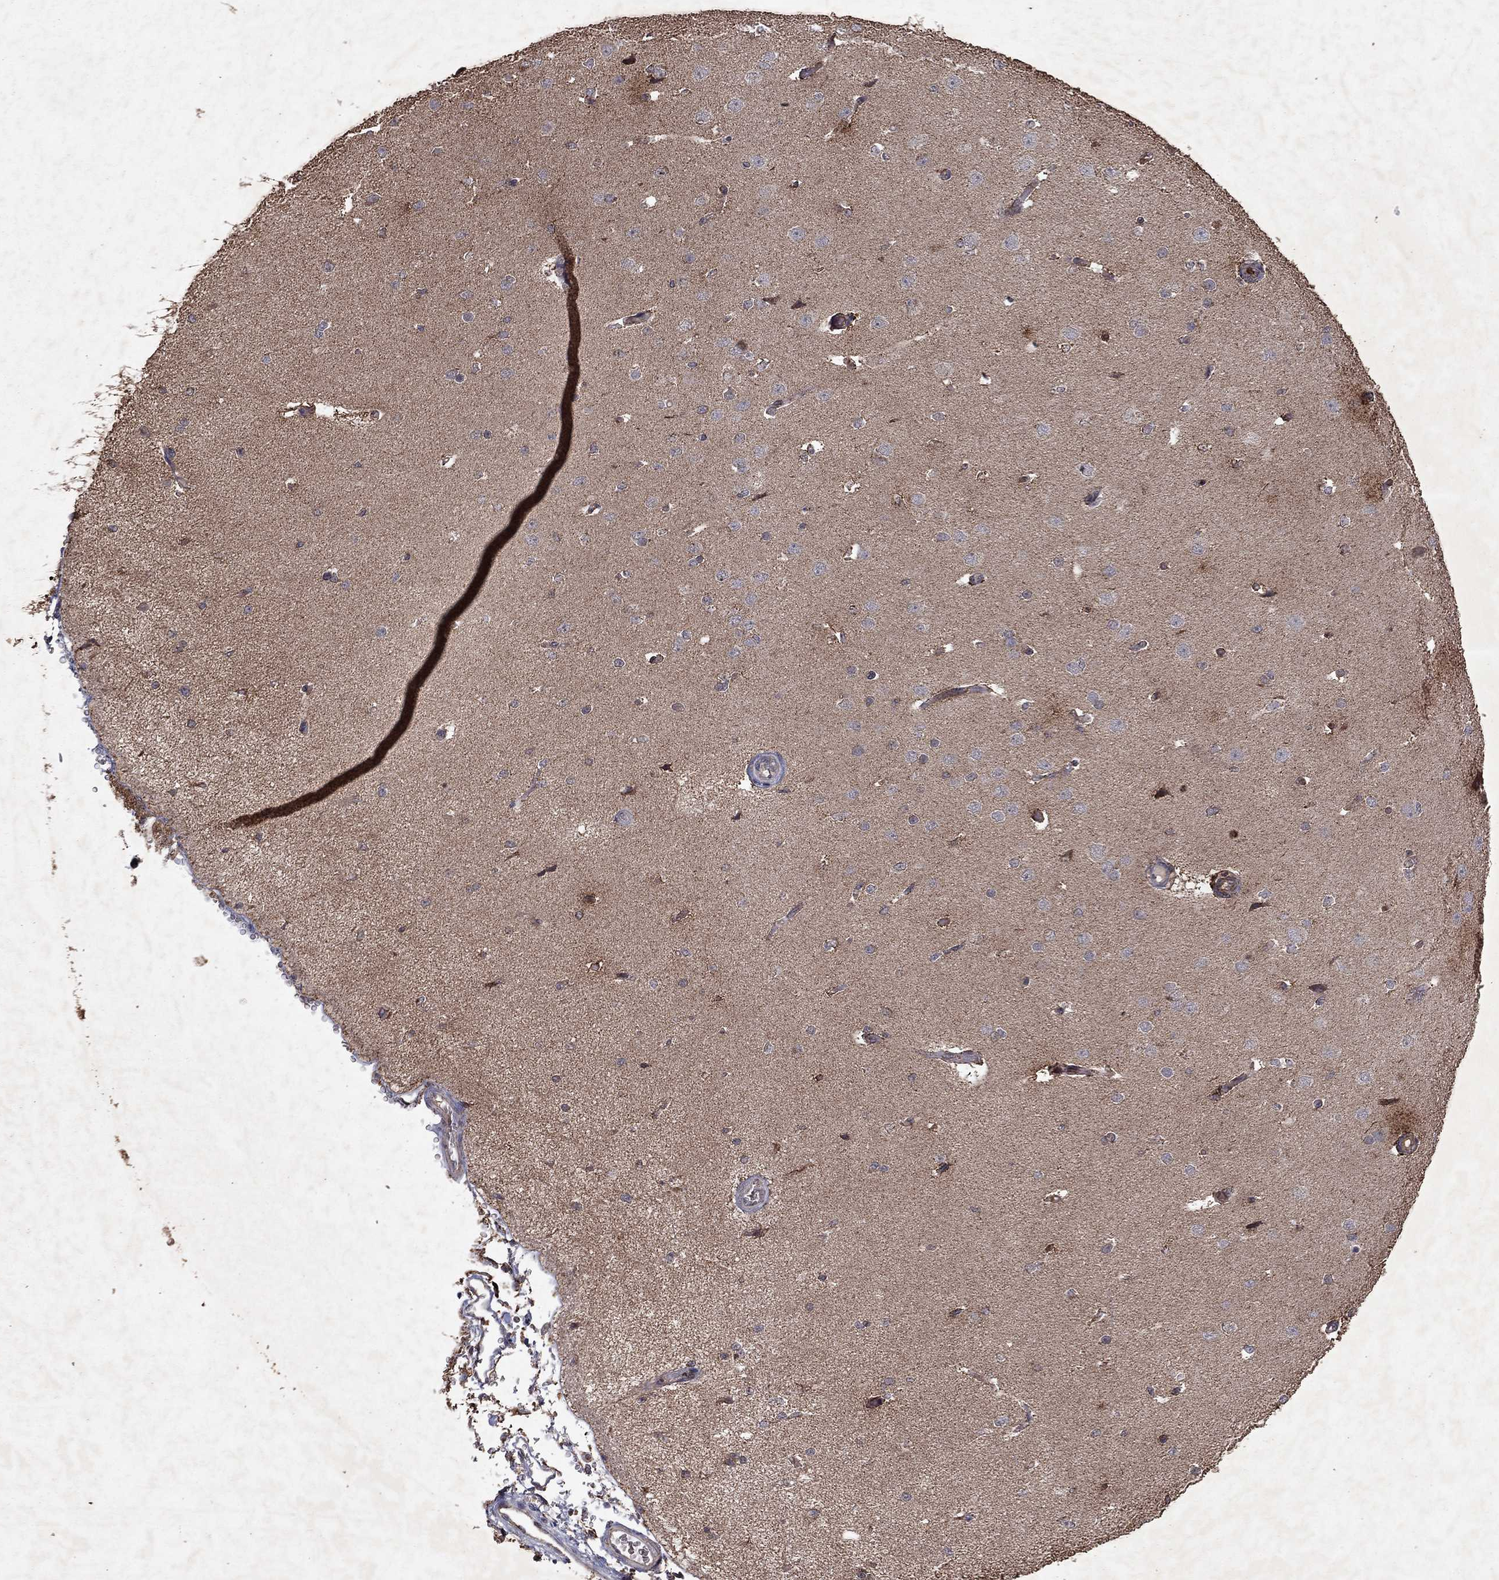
{"staining": {"intensity": "negative", "quantity": "none", "location": "none"}, "tissue": "cerebral cortex", "cell_type": "Endothelial cells", "image_type": "normal", "snomed": [{"axis": "morphology", "description": "Normal tissue, NOS"}, {"axis": "morphology", "description": "Inflammation, NOS"}, {"axis": "topography", "description": "Cerebral cortex"}], "caption": "Photomicrograph shows no protein staining in endothelial cells of unremarkable cerebral cortex. Brightfield microscopy of immunohistochemistry (IHC) stained with DAB (brown) and hematoxylin (blue), captured at high magnification.", "gene": "PYROXD2", "patient": {"sex": "male", "age": 6}}